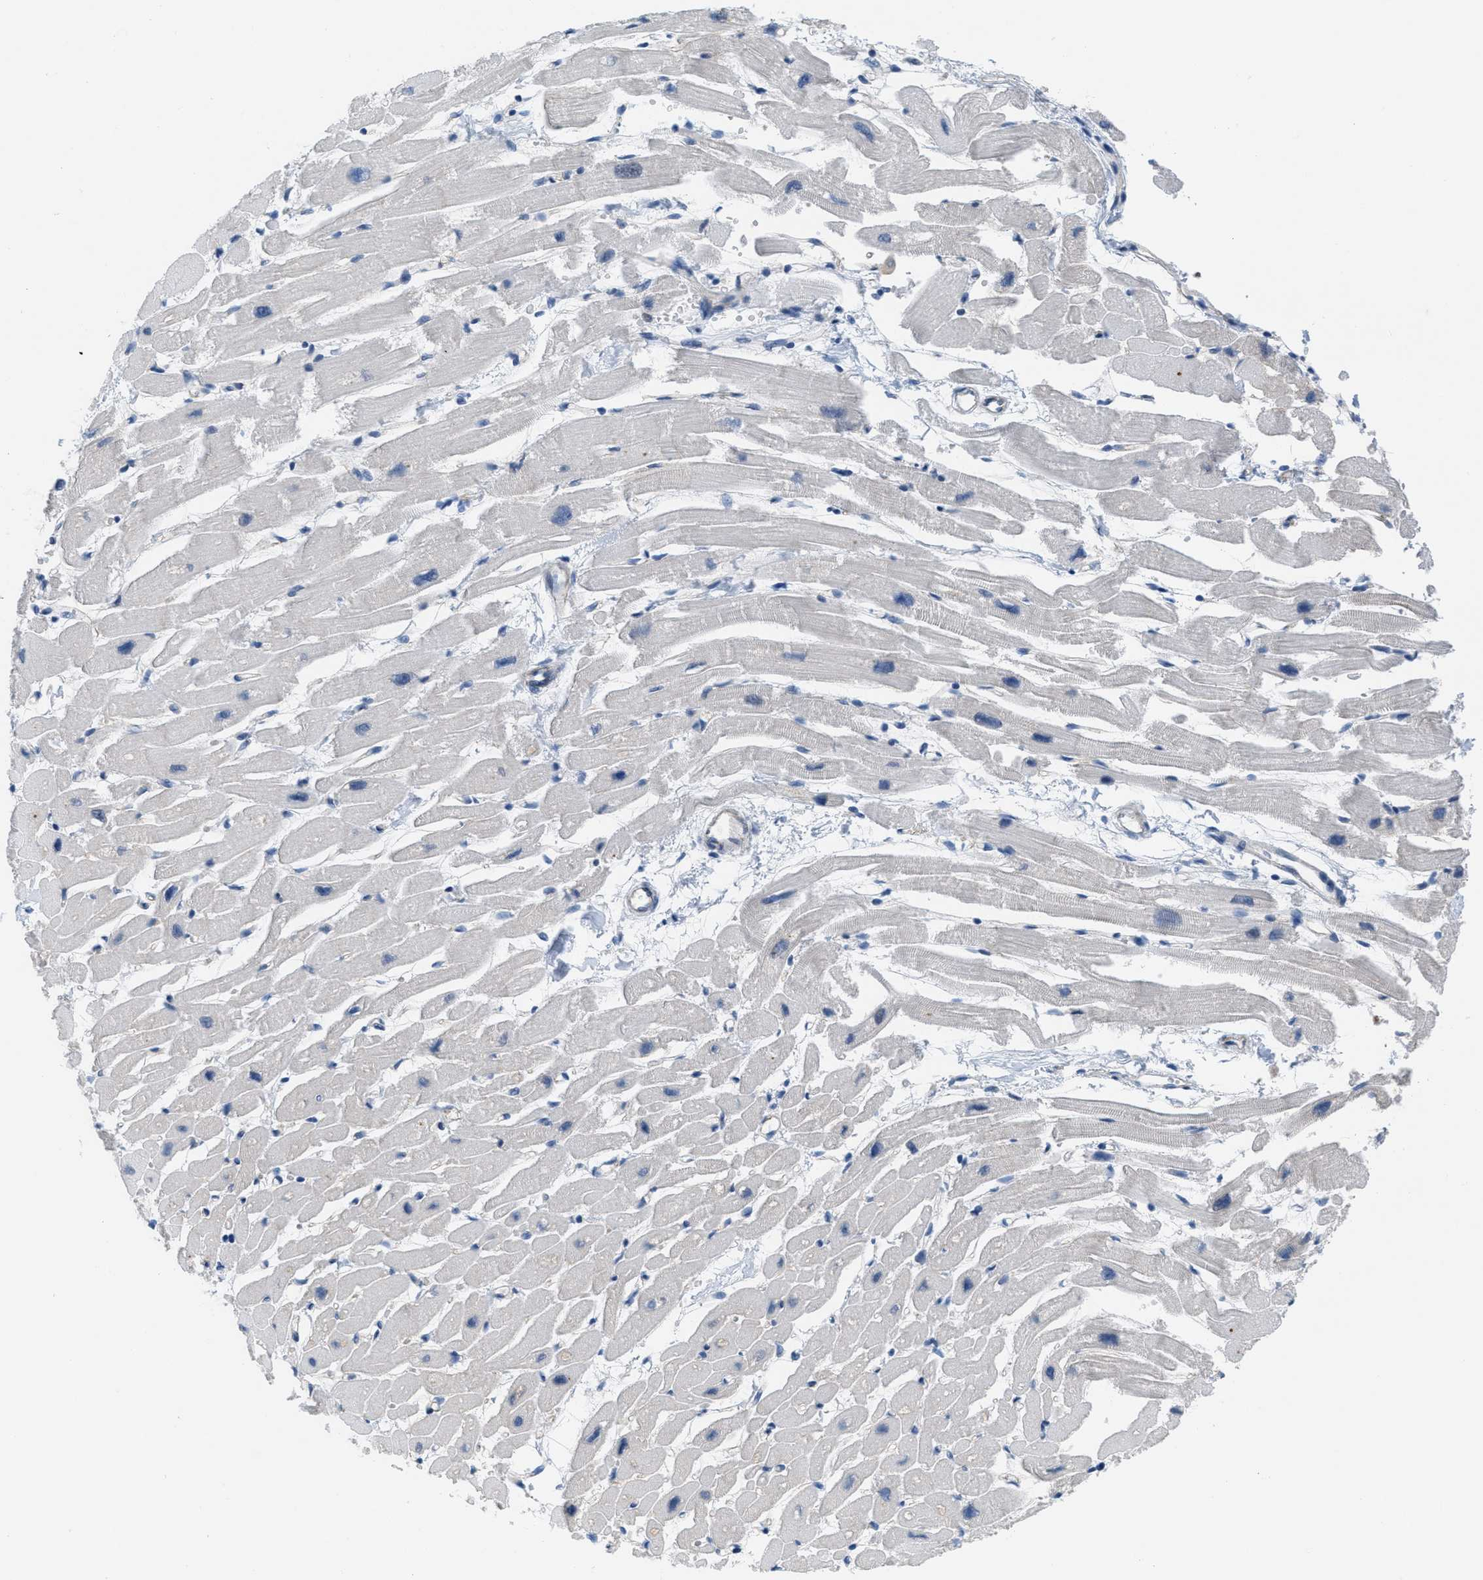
{"staining": {"intensity": "negative", "quantity": "none", "location": "none"}, "tissue": "heart muscle", "cell_type": "Cardiomyocytes", "image_type": "normal", "snomed": [{"axis": "morphology", "description": "Normal tissue, NOS"}, {"axis": "topography", "description": "Heart"}], "caption": "A histopathology image of human heart muscle is negative for staining in cardiomyocytes. The staining is performed using DAB (3,3'-diaminobenzidine) brown chromogen with nuclei counter-stained in using hematoxylin.", "gene": "CRB3", "patient": {"sex": "female", "age": 54}}